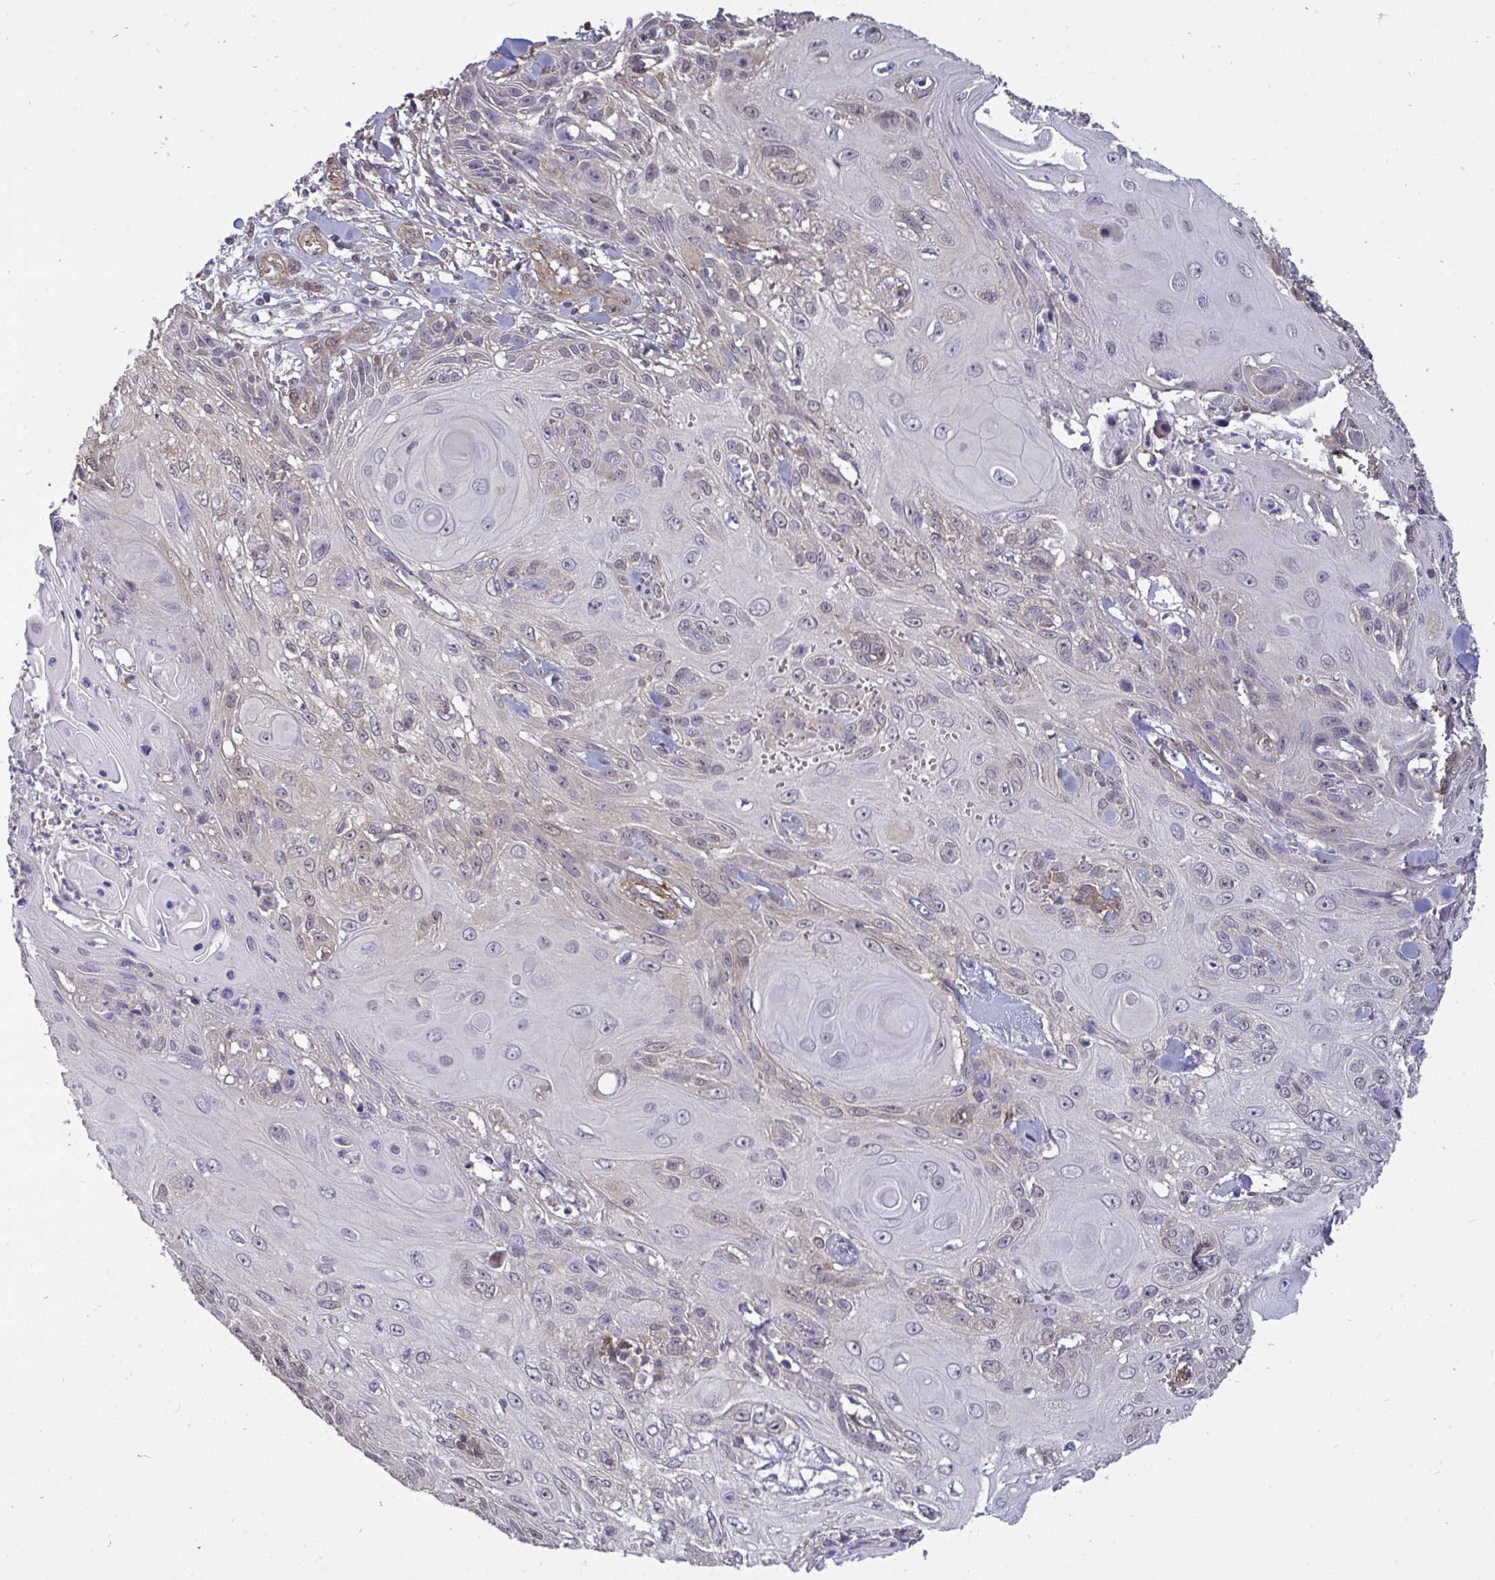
{"staining": {"intensity": "negative", "quantity": "none", "location": "none"}, "tissue": "skin cancer", "cell_type": "Tumor cells", "image_type": "cancer", "snomed": [{"axis": "morphology", "description": "Squamous cell carcinoma, NOS"}, {"axis": "topography", "description": "Skin"}, {"axis": "topography", "description": "Vulva"}], "caption": "DAB (3,3'-diaminobenzidine) immunohistochemical staining of human skin cancer displays no significant expression in tumor cells. (DAB immunohistochemistry with hematoxylin counter stain).", "gene": "ISCU", "patient": {"sex": "female", "age": 83}}